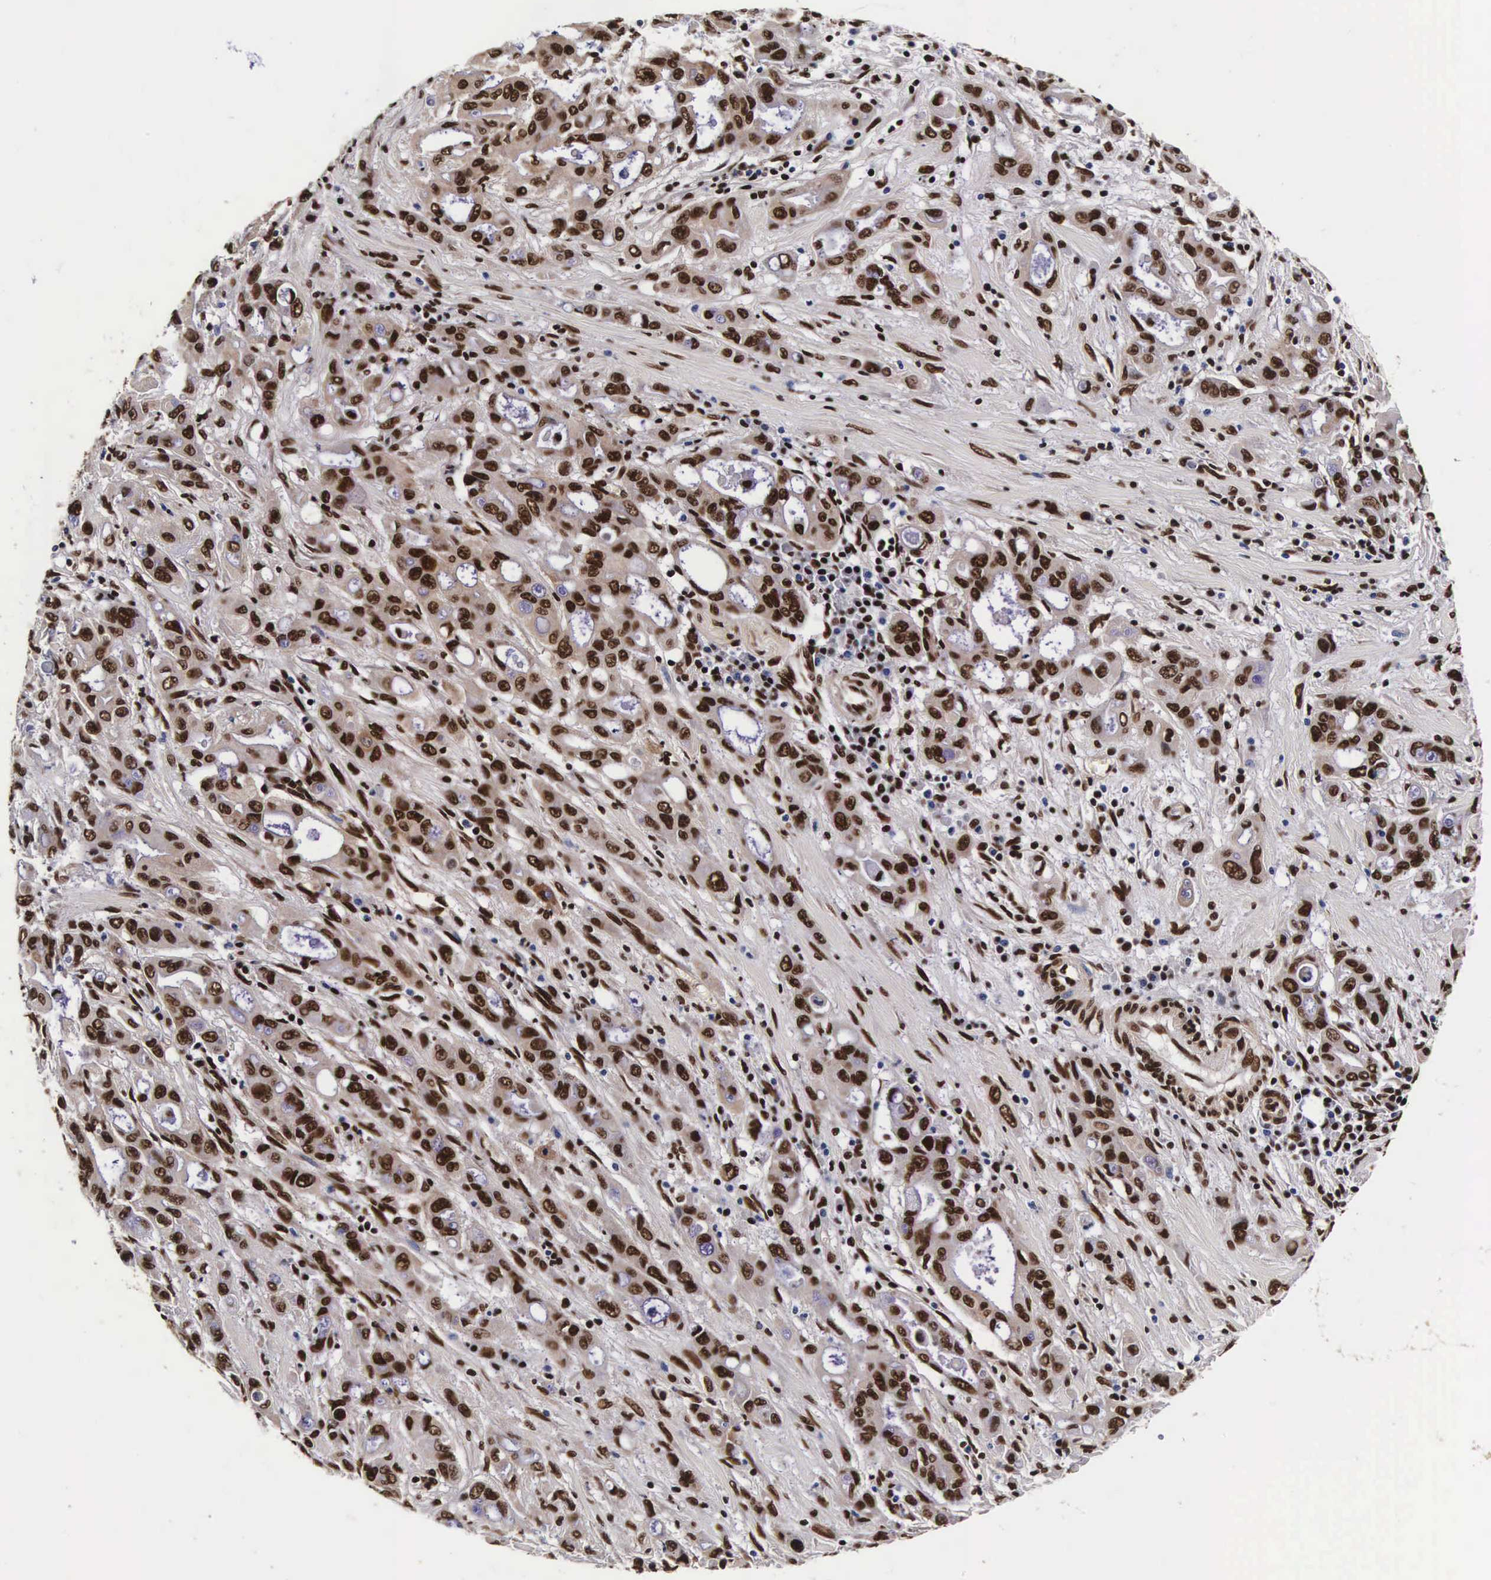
{"staining": {"intensity": "strong", "quantity": ">75%", "location": "cytoplasmic/membranous,nuclear"}, "tissue": "pancreatic cancer", "cell_type": "Tumor cells", "image_type": "cancer", "snomed": [{"axis": "morphology", "description": "Adenocarcinoma, NOS"}, {"axis": "topography", "description": "Pancreas"}], "caption": "An immunohistochemistry (IHC) histopathology image of neoplastic tissue is shown. Protein staining in brown highlights strong cytoplasmic/membranous and nuclear positivity in pancreatic cancer (adenocarcinoma) within tumor cells.", "gene": "PABPN1", "patient": {"sex": "female", "age": 57}}